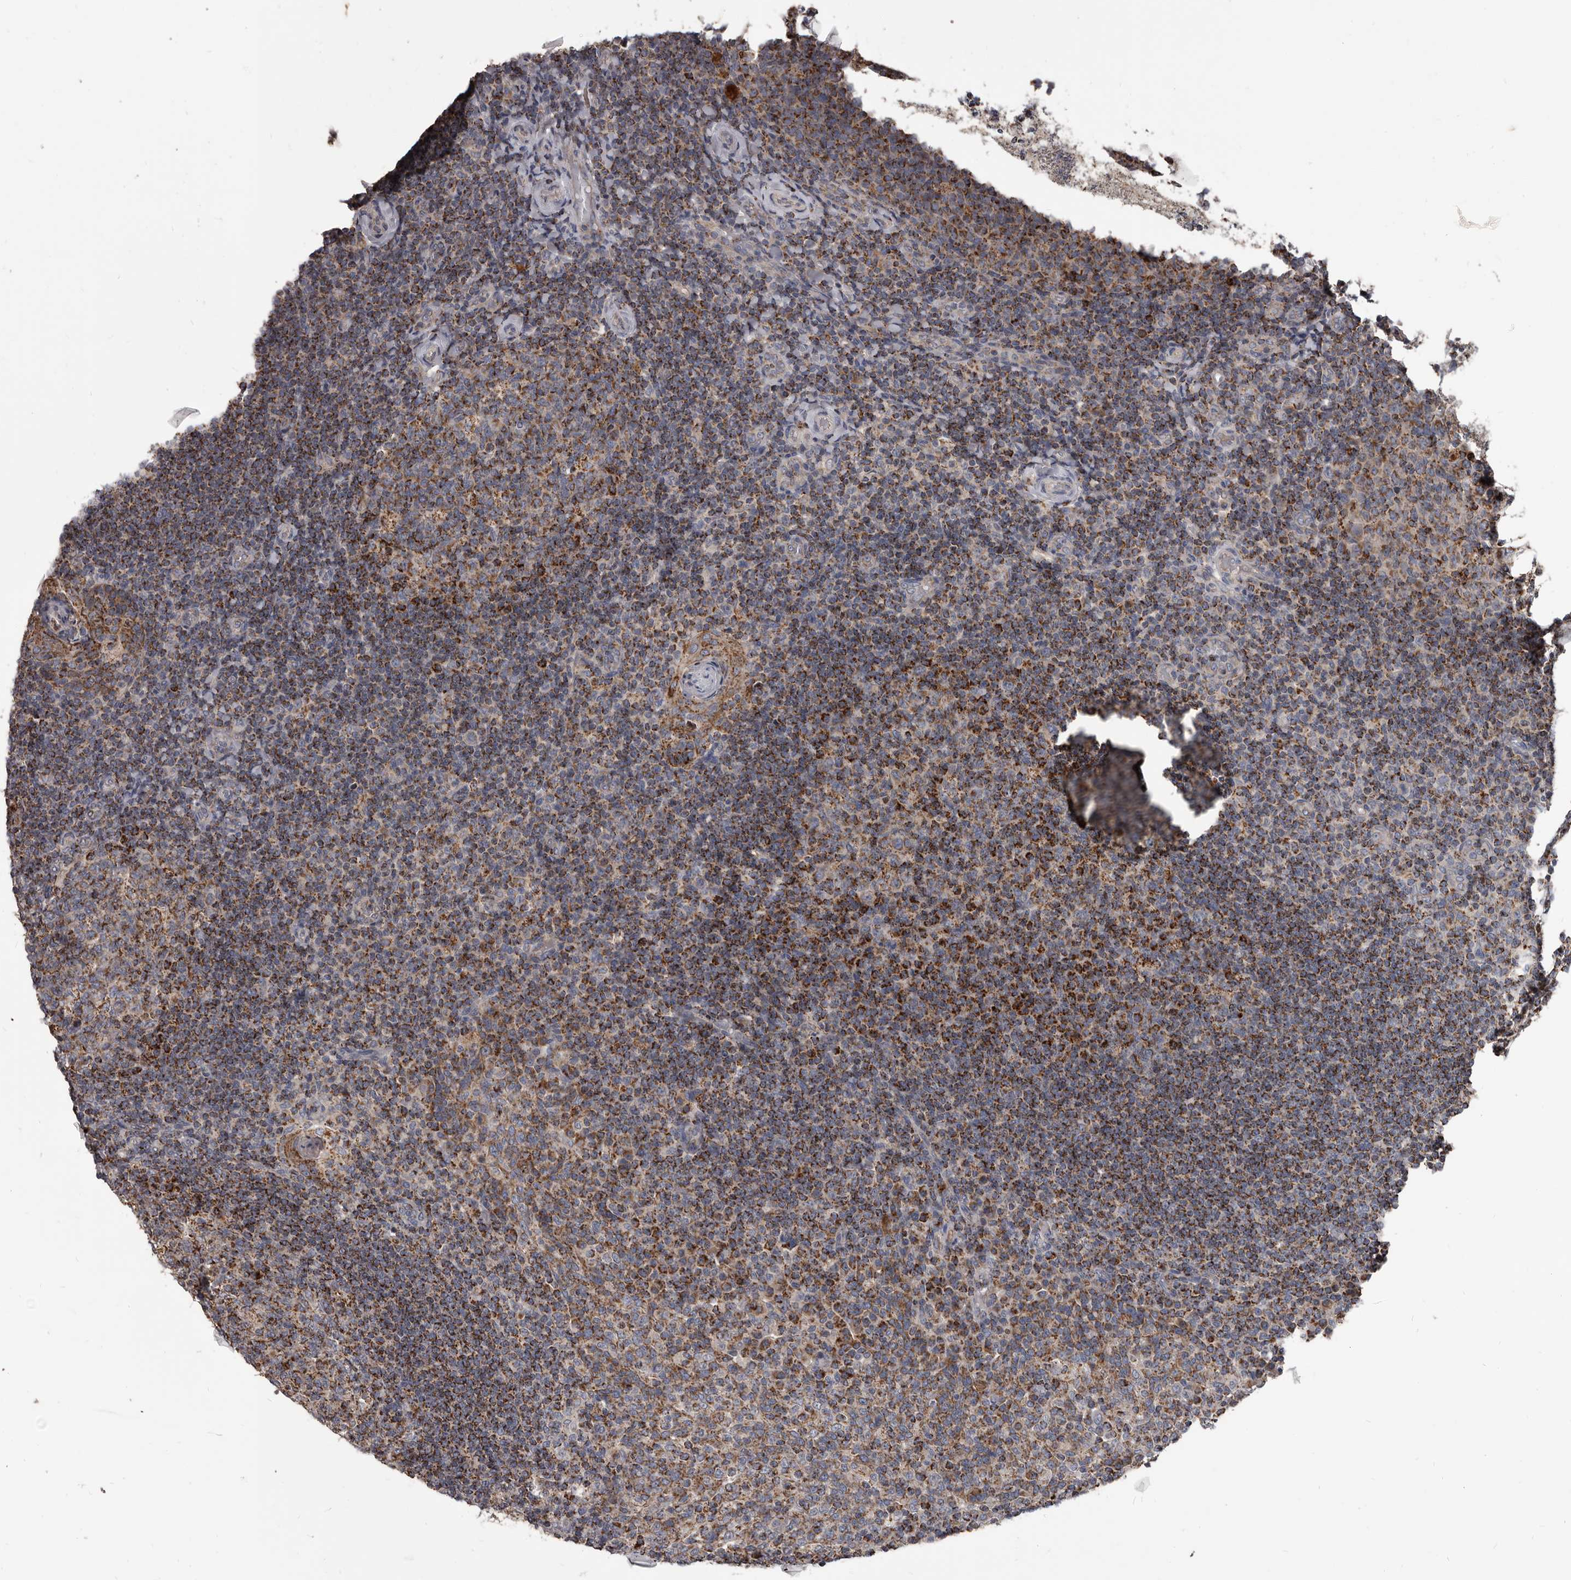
{"staining": {"intensity": "strong", "quantity": "25%-75%", "location": "cytoplasmic/membranous"}, "tissue": "tonsil", "cell_type": "Germinal center cells", "image_type": "normal", "snomed": [{"axis": "morphology", "description": "Normal tissue, NOS"}, {"axis": "topography", "description": "Tonsil"}], "caption": "Tonsil stained for a protein (brown) demonstrates strong cytoplasmic/membranous positive expression in about 25%-75% of germinal center cells.", "gene": "ALDH5A1", "patient": {"sex": "female", "age": 19}}